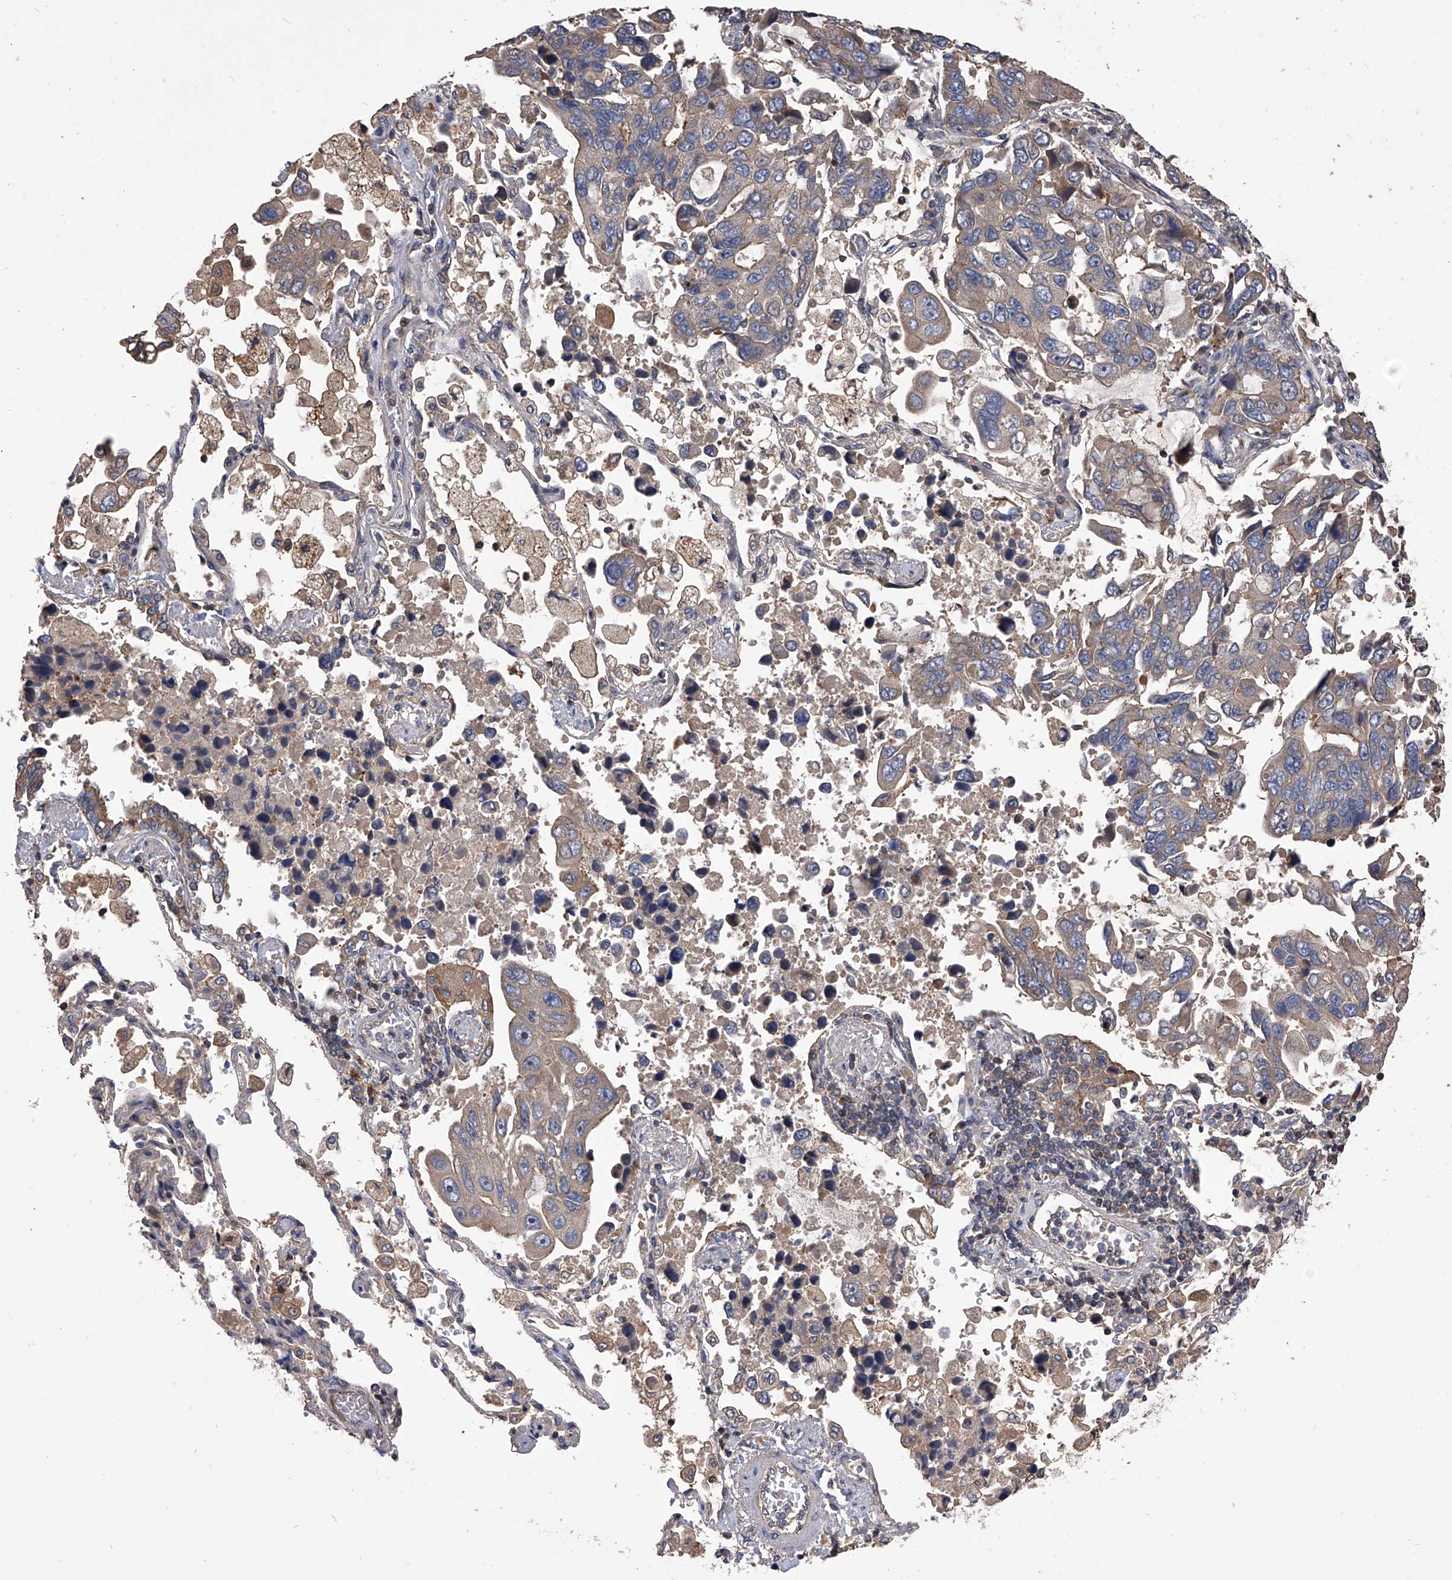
{"staining": {"intensity": "weak", "quantity": ">75%", "location": "cytoplasmic/membranous"}, "tissue": "lung cancer", "cell_type": "Tumor cells", "image_type": "cancer", "snomed": [{"axis": "morphology", "description": "Adenocarcinoma, NOS"}, {"axis": "topography", "description": "Lung"}], "caption": "Brown immunohistochemical staining in human lung cancer (adenocarcinoma) reveals weak cytoplasmic/membranous staining in about >75% of tumor cells. (DAB (3,3'-diaminobenzidine) IHC with brightfield microscopy, high magnification).", "gene": "CUL7", "patient": {"sex": "male", "age": 64}}